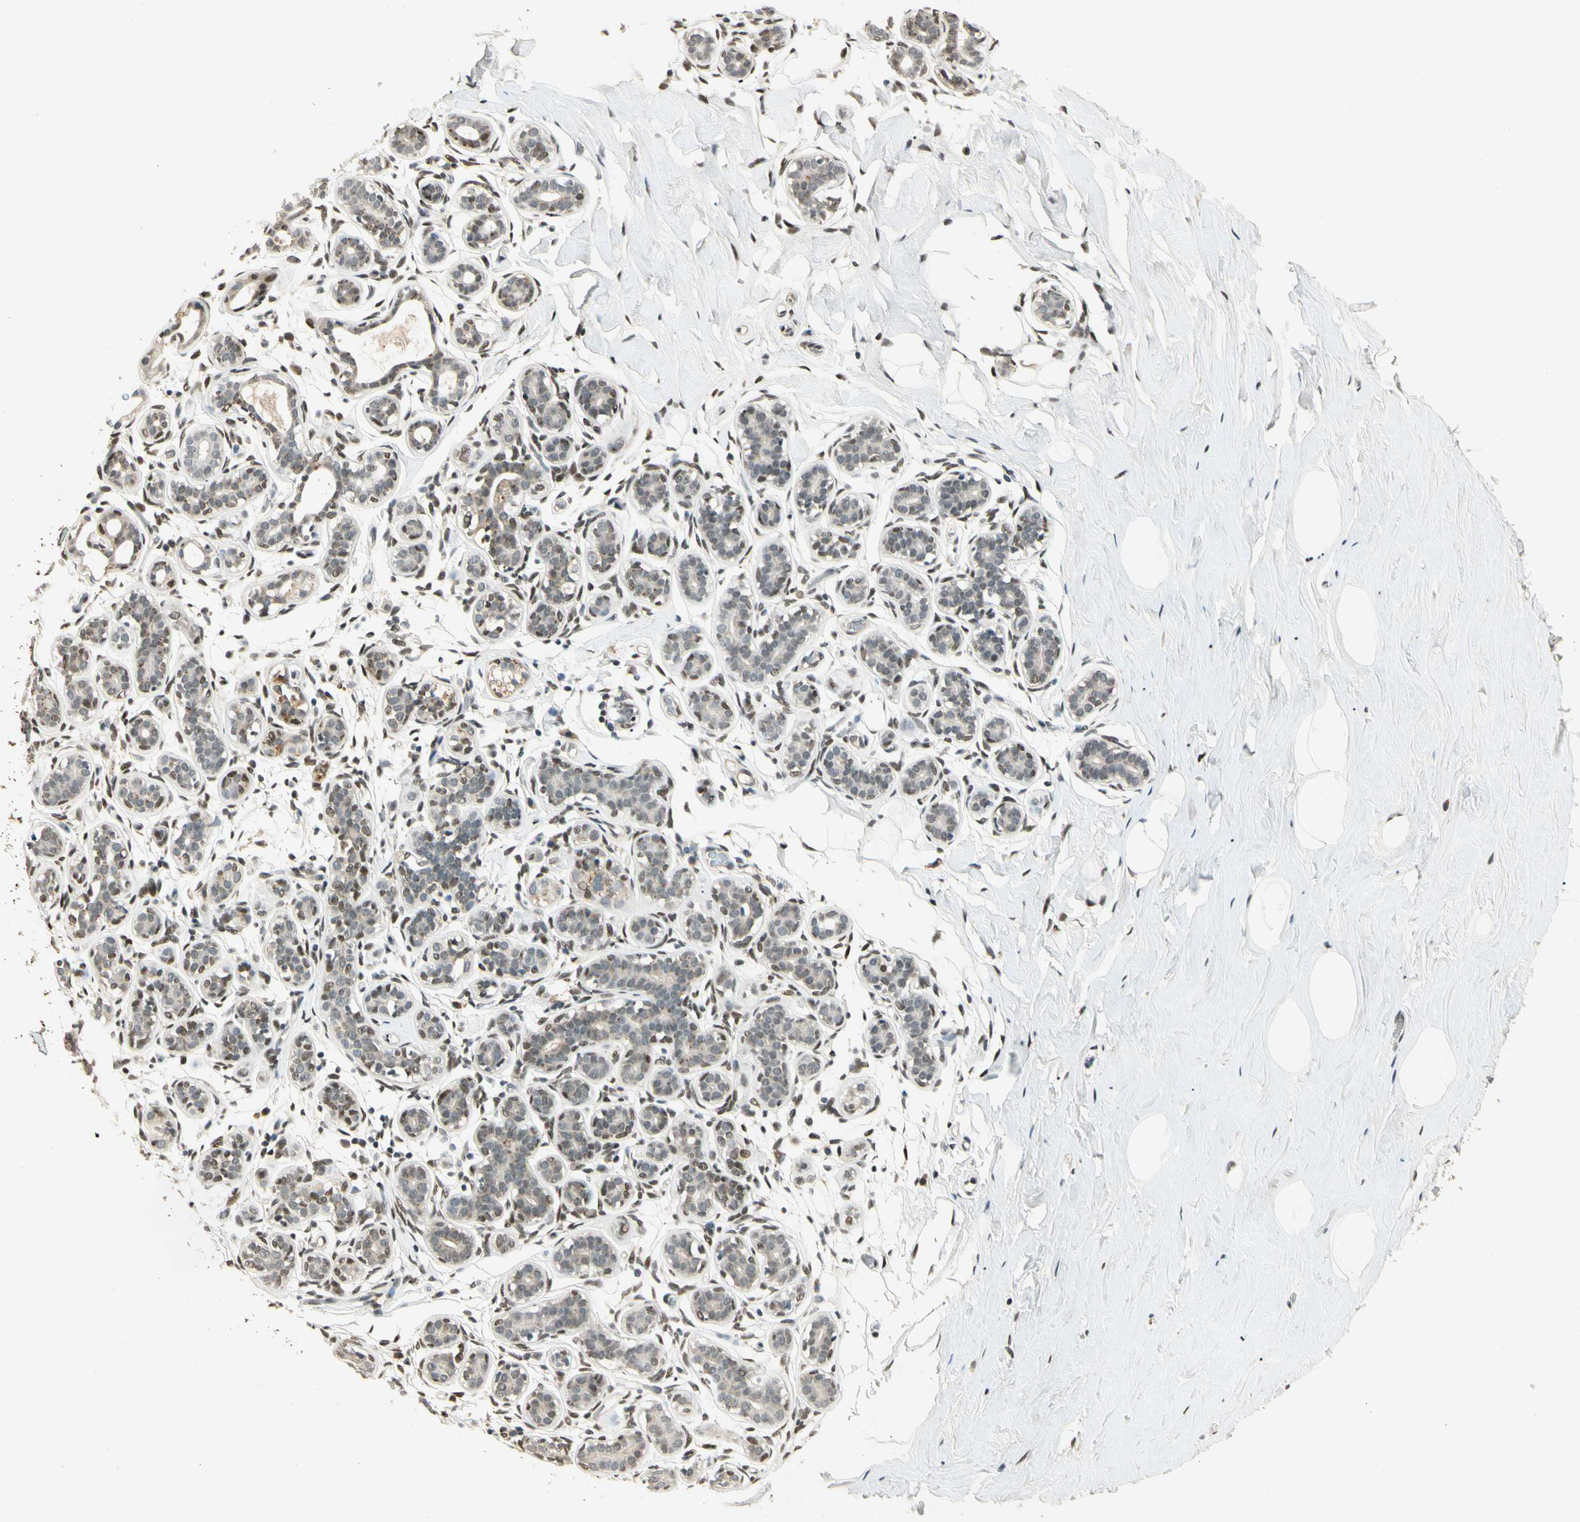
{"staining": {"intensity": "moderate", "quantity": ">75%", "location": "nuclear"}, "tissue": "breast", "cell_type": "Adipocytes", "image_type": "normal", "snomed": [{"axis": "morphology", "description": "Normal tissue, NOS"}, {"axis": "topography", "description": "Breast"}], "caption": "Moderate nuclear staining is appreciated in approximately >75% of adipocytes in benign breast.", "gene": "ZBTB4", "patient": {"sex": "female", "age": 75}}